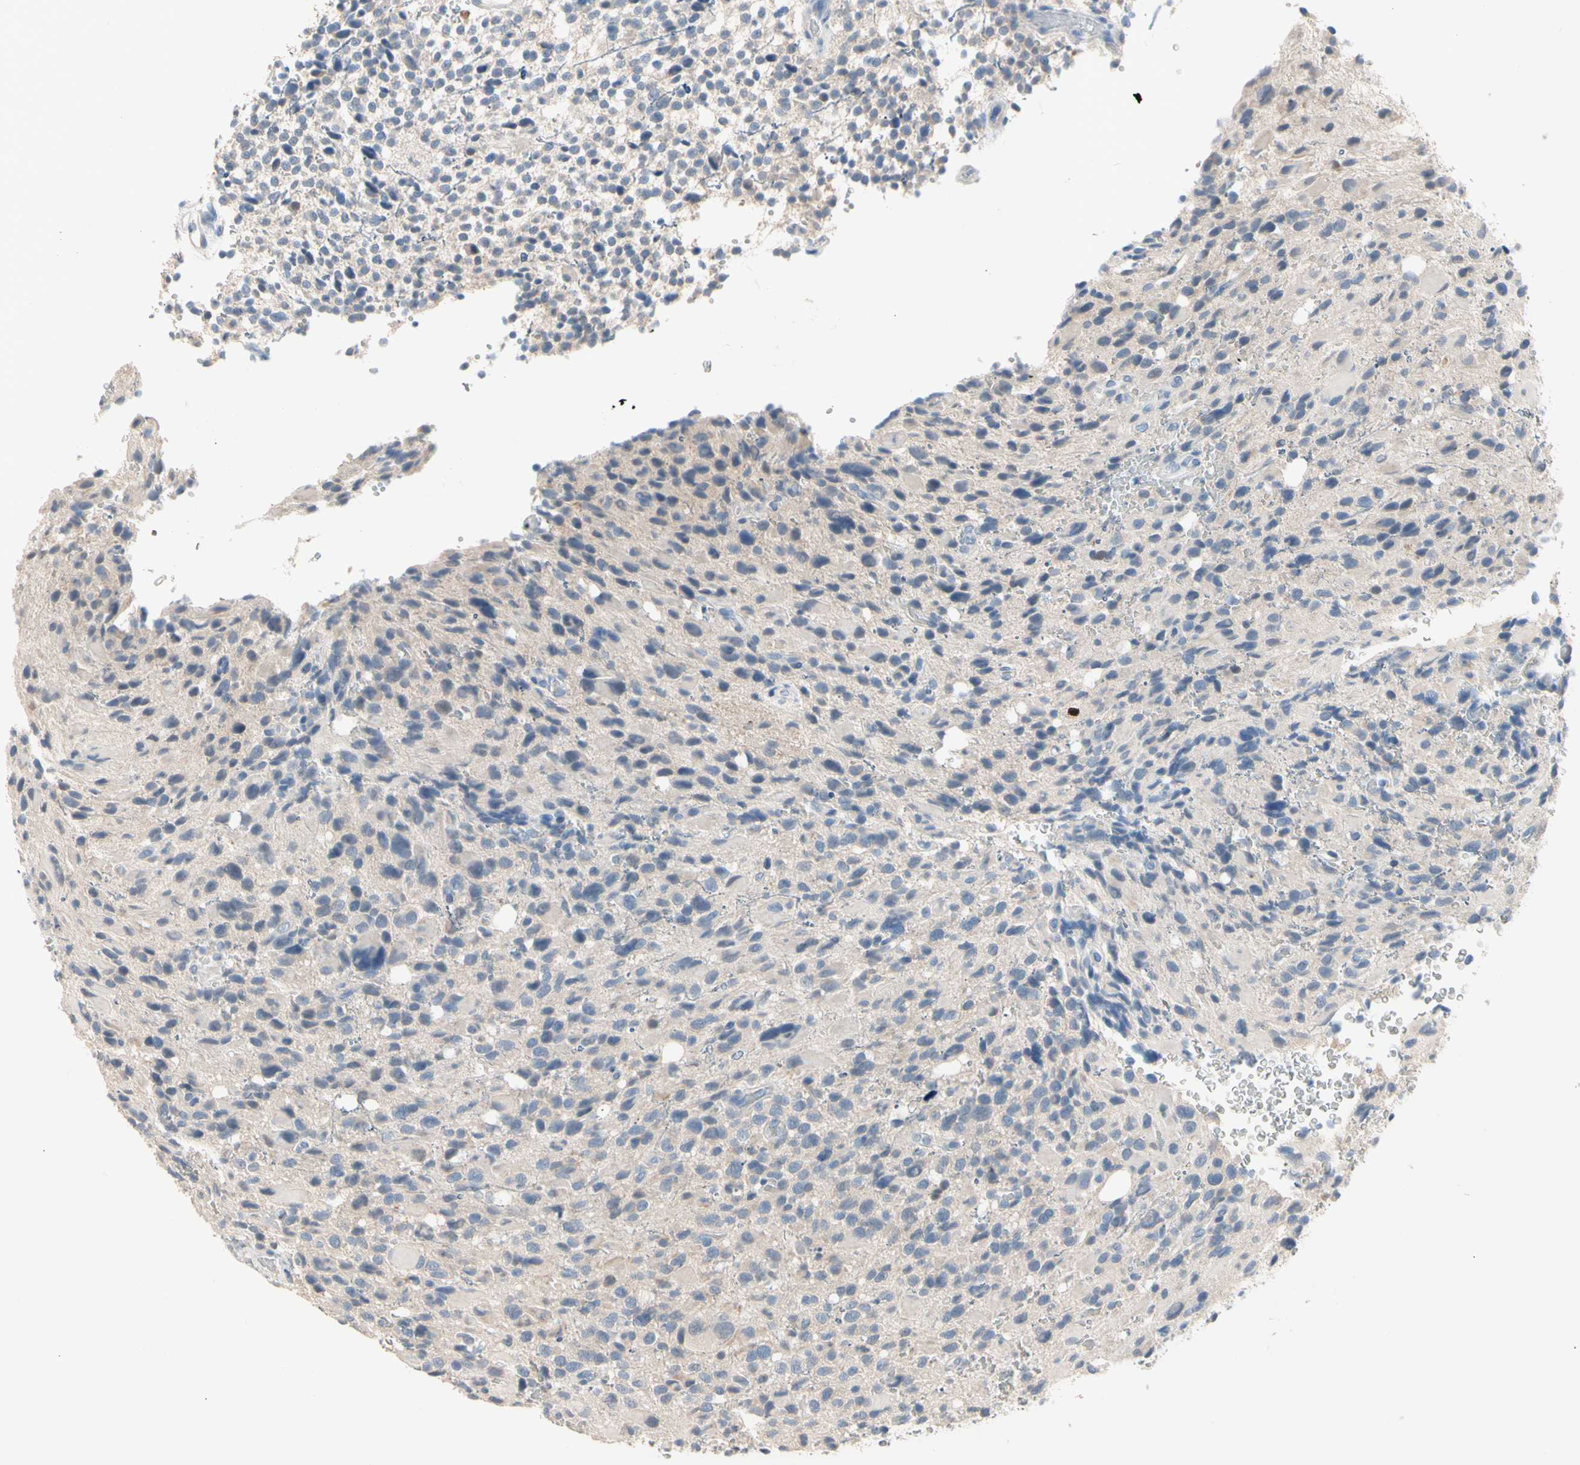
{"staining": {"intensity": "negative", "quantity": "none", "location": "none"}, "tissue": "glioma", "cell_type": "Tumor cells", "image_type": "cancer", "snomed": [{"axis": "morphology", "description": "Glioma, malignant, High grade"}, {"axis": "topography", "description": "Brain"}], "caption": "IHC image of human high-grade glioma (malignant) stained for a protein (brown), which reveals no staining in tumor cells.", "gene": "MARK1", "patient": {"sex": "male", "age": 48}}